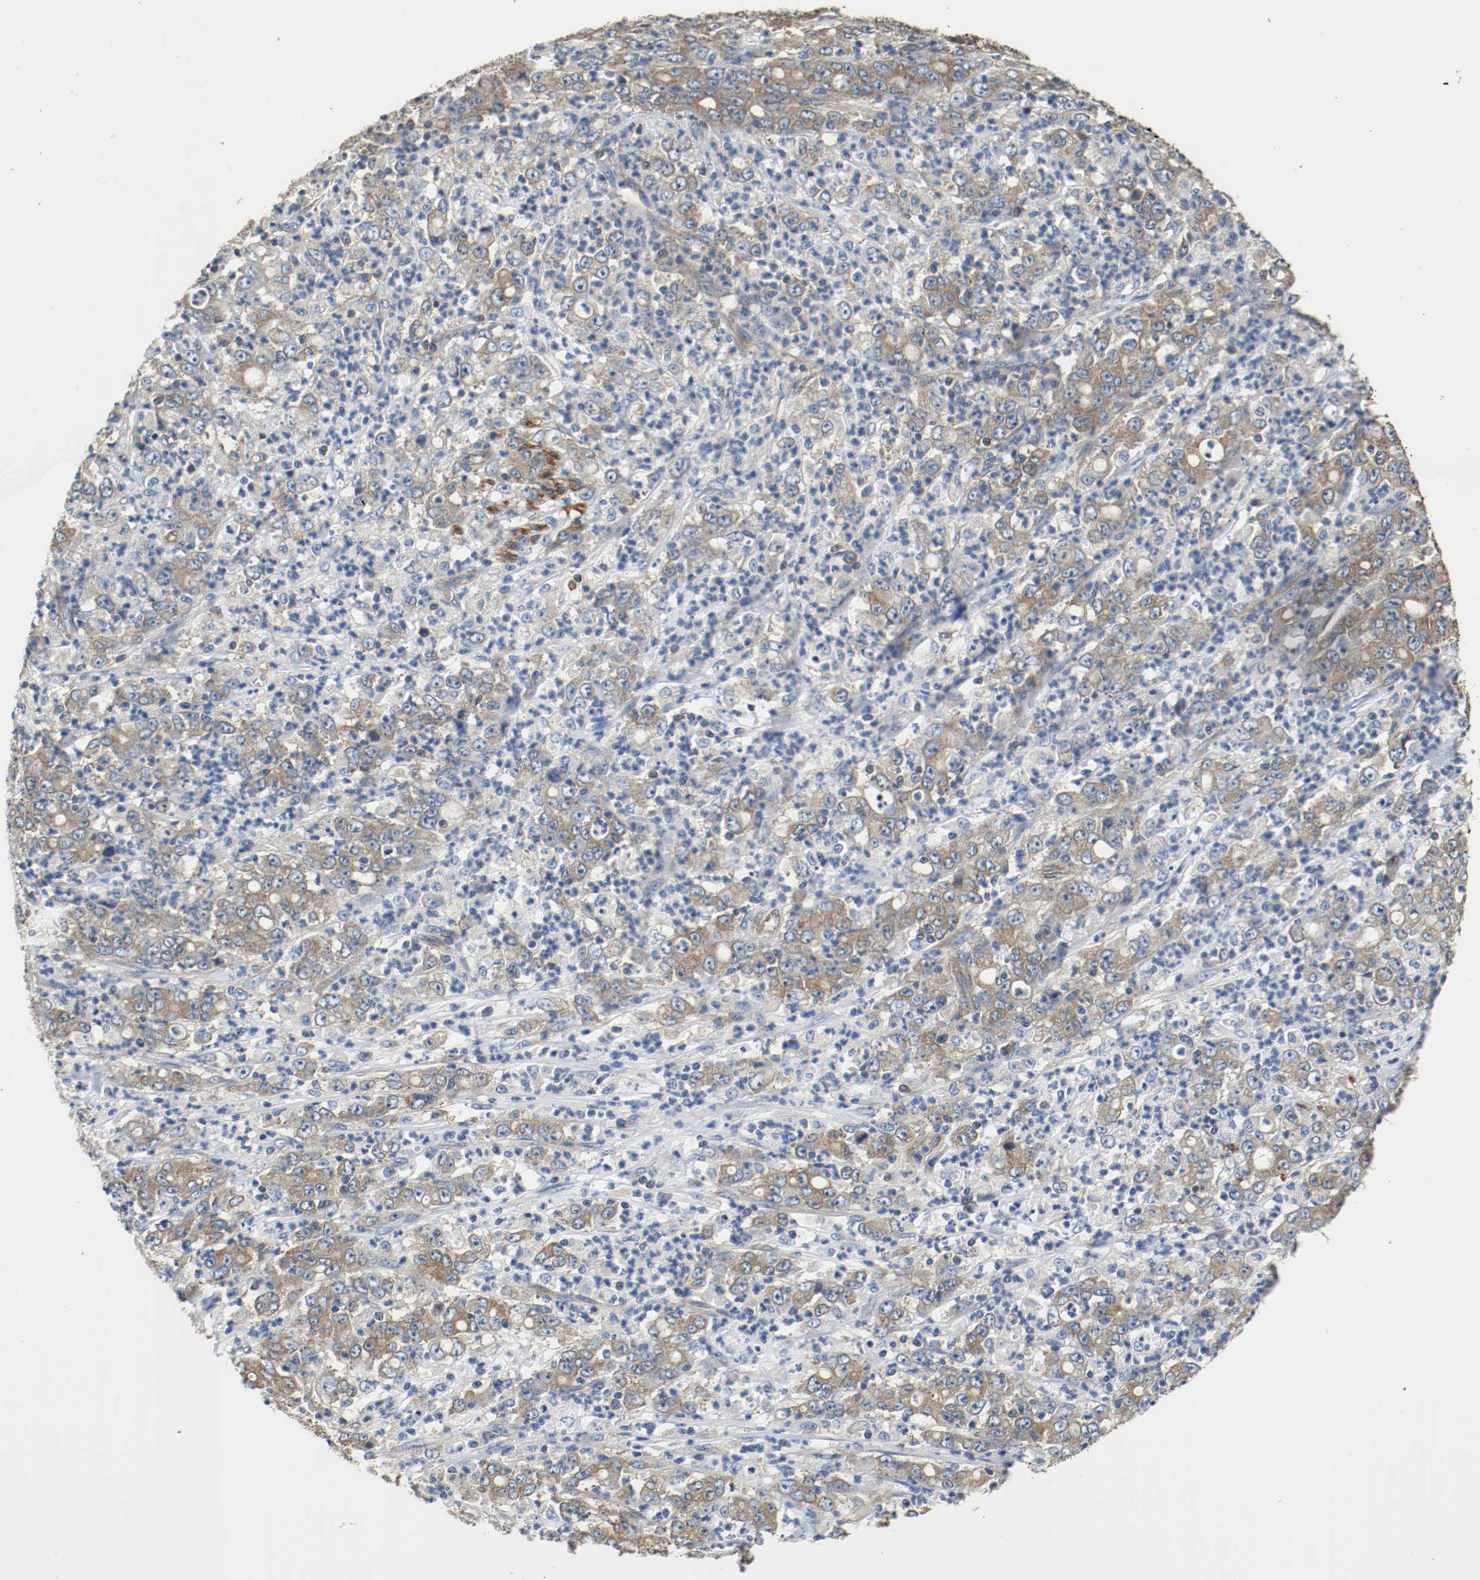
{"staining": {"intensity": "moderate", "quantity": ">75%", "location": "cytoplasmic/membranous"}, "tissue": "stomach cancer", "cell_type": "Tumor cells", "image_type": "cancer", "snomed": [{"axis": "morphology", "description": "Adenocarcinoma, NOS"}, {"axis": "topography", "description": "Stomach, lower"}], "caption": "Immunohistochemistry staining of stomach cancer (adenocarcinoma), which displays medium levels of moderate cytoplasmic/membranous positivity in about >75% of tumor cells indicating moderate cytoplasmic/membranous protein staining. The staining was performed using DAB (3,3'-diaminobenzidine) (brown) for protein detection and nuclei were counterstained in hematoxylin (blue).", "gene": "TUBA3D", "patient": {"sex": "female", "age": 71}}